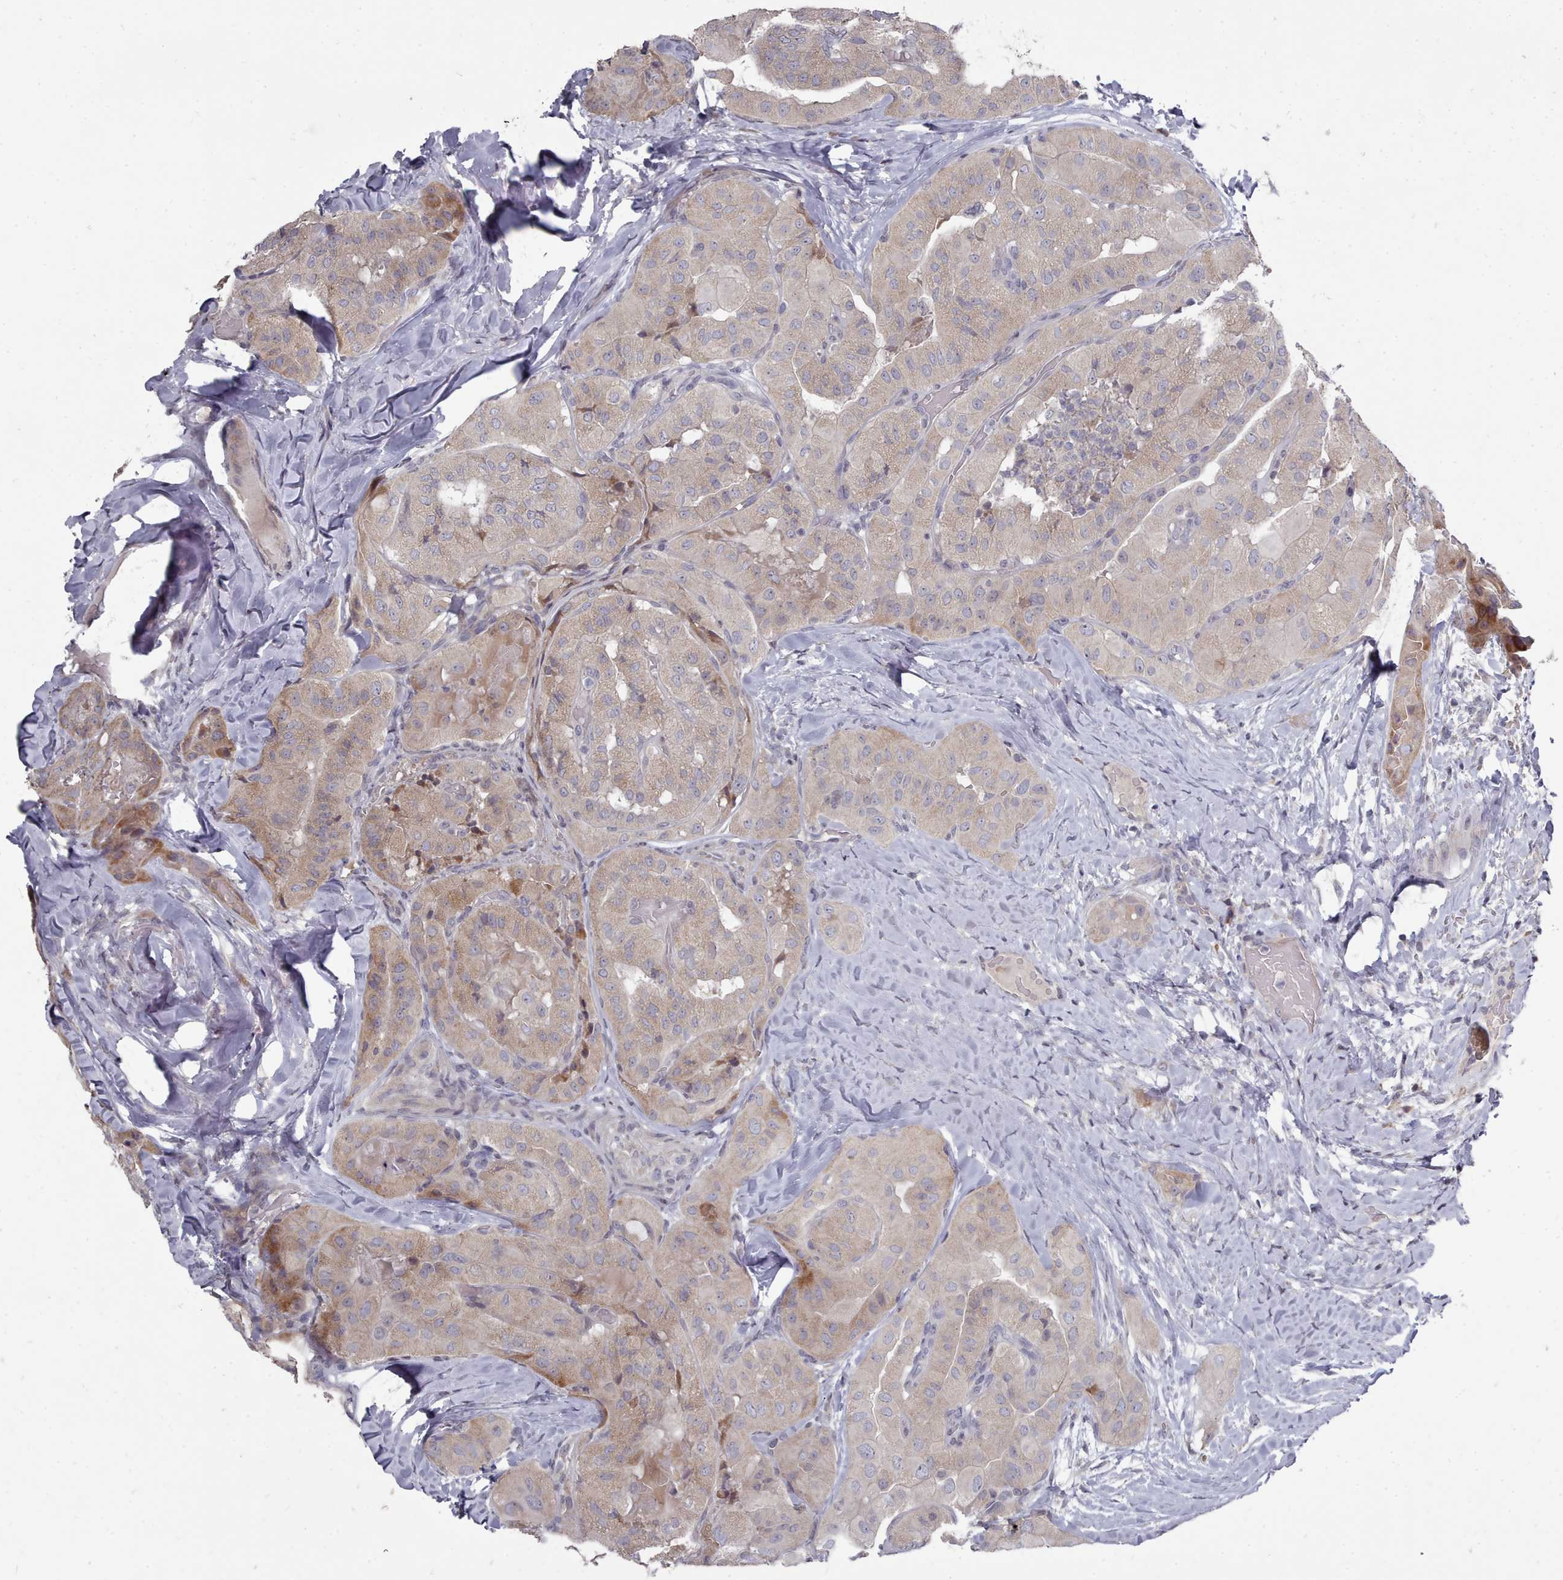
{"staining": {"intensity": "moderate", "quantity": "<25%", "location": "cytoplasmic/membranous"}, "tissue": "thyroid cancer", "cell_type": "Tumor cells", "image_type": "cancer", "snomed": [{"axis": "morphology", "description": "Normal tissue, NOS"}, {"axis": "morphology", "description": "Papillary adenocarcinoma, NOS"}, {"axis": "topography", "description": "Thyroid gland"}], "caption": "Papillary adenocarcinoma (thyroid) stained with a protein marker exhibits moderate staining in tumor cells.", "gene": "ACKR3", "patient": {"sex": "female", "age": 59}}